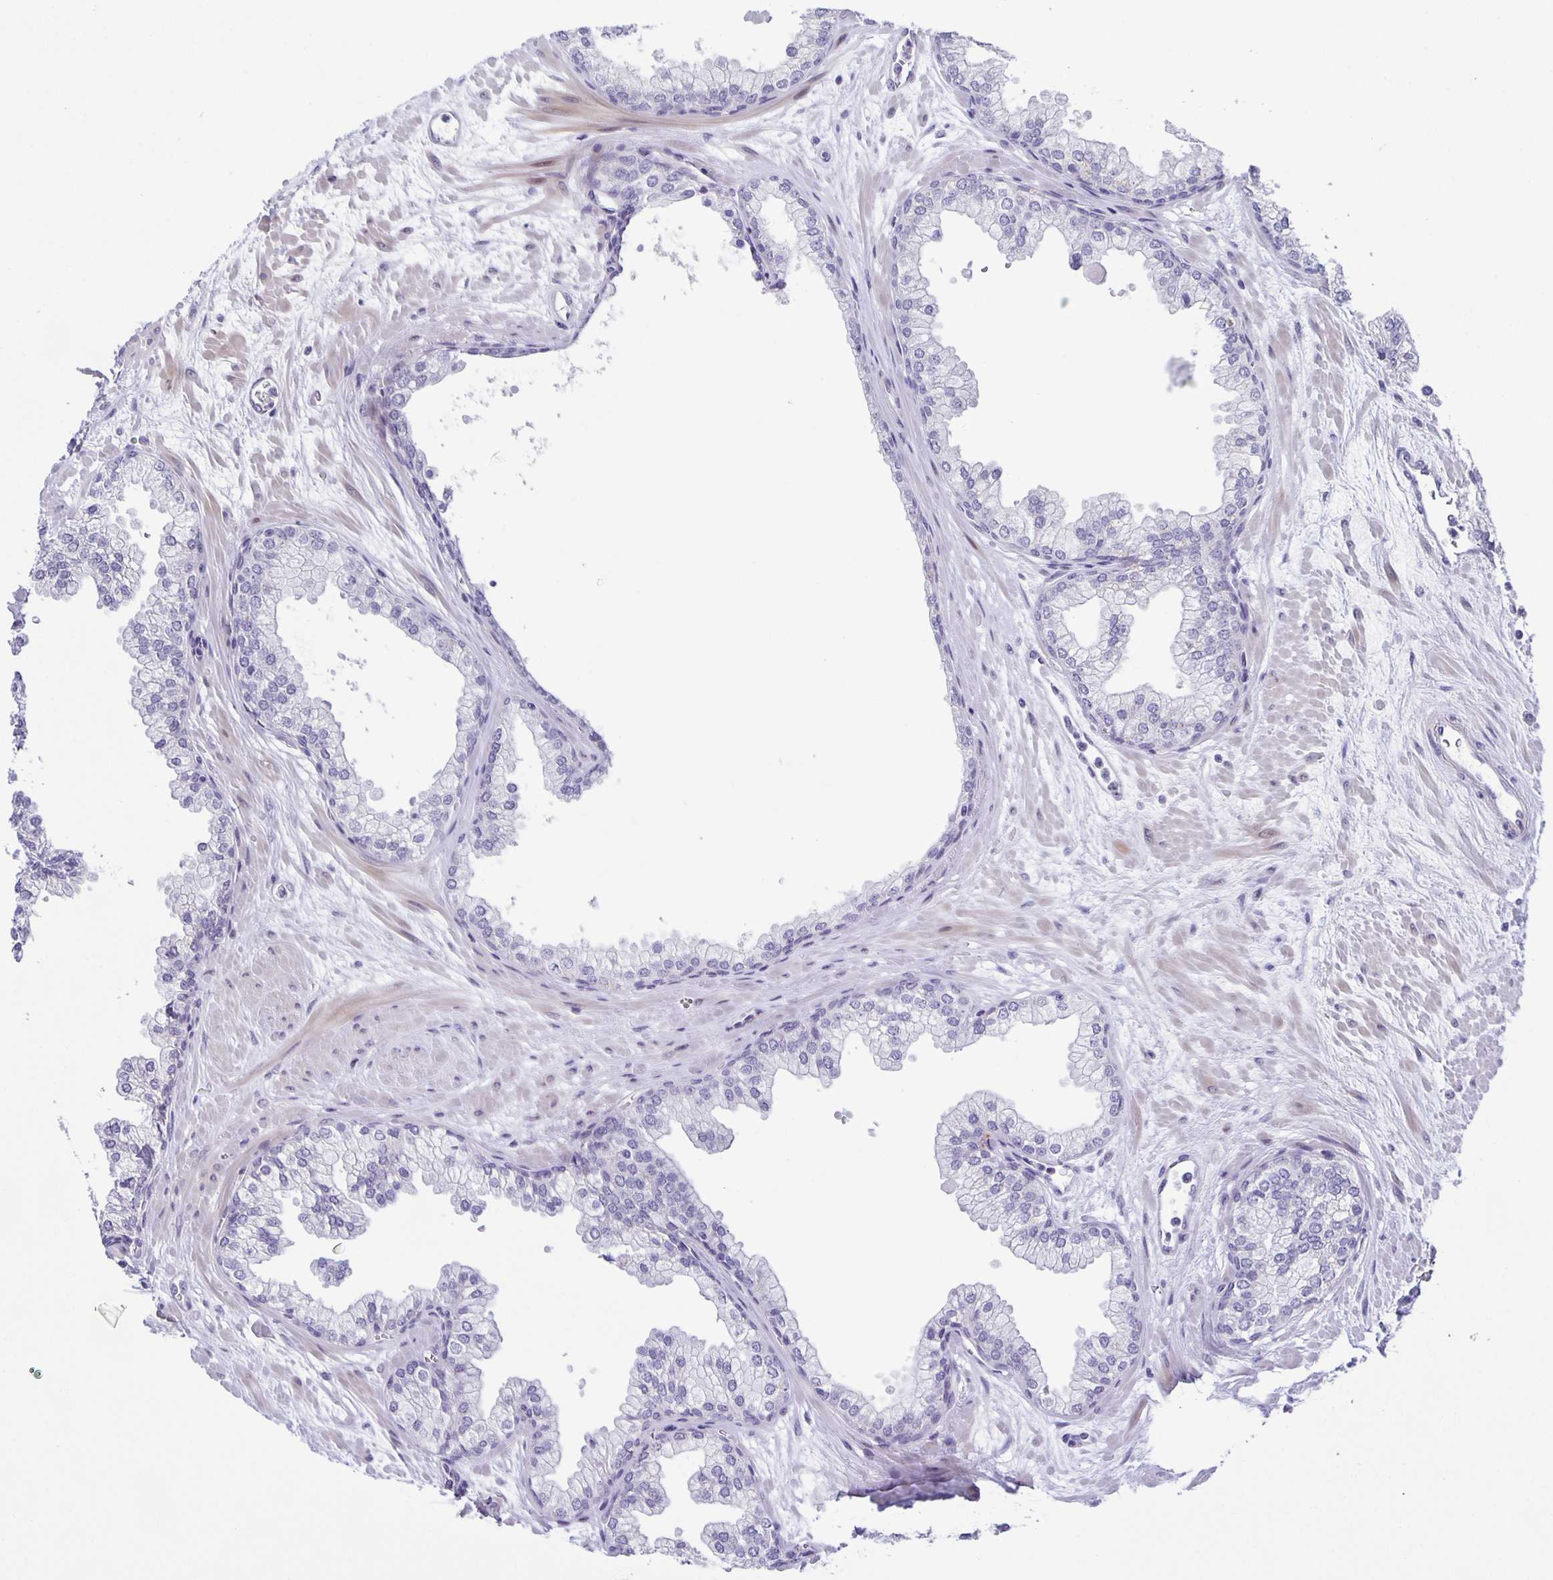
{"staining": {"intensity": "negative", "quantity": "none", "location": "none"}, "tissue": "prostate", "cell_type": "Glandular cells", "image_type": "normal", "snomed": [{"axis": "morphology", "description": "Normal tissue, NOS"}, {"axis": "topography", "description": "Prostate"}, {"axis": "topography", "description": "Peripheral nerve tissue"}], "caption": "Image shows no protein staining in glandular cells of normal prostate.", "gene": "PHRF1", "patient": {"sex": "male", "age": 61}}